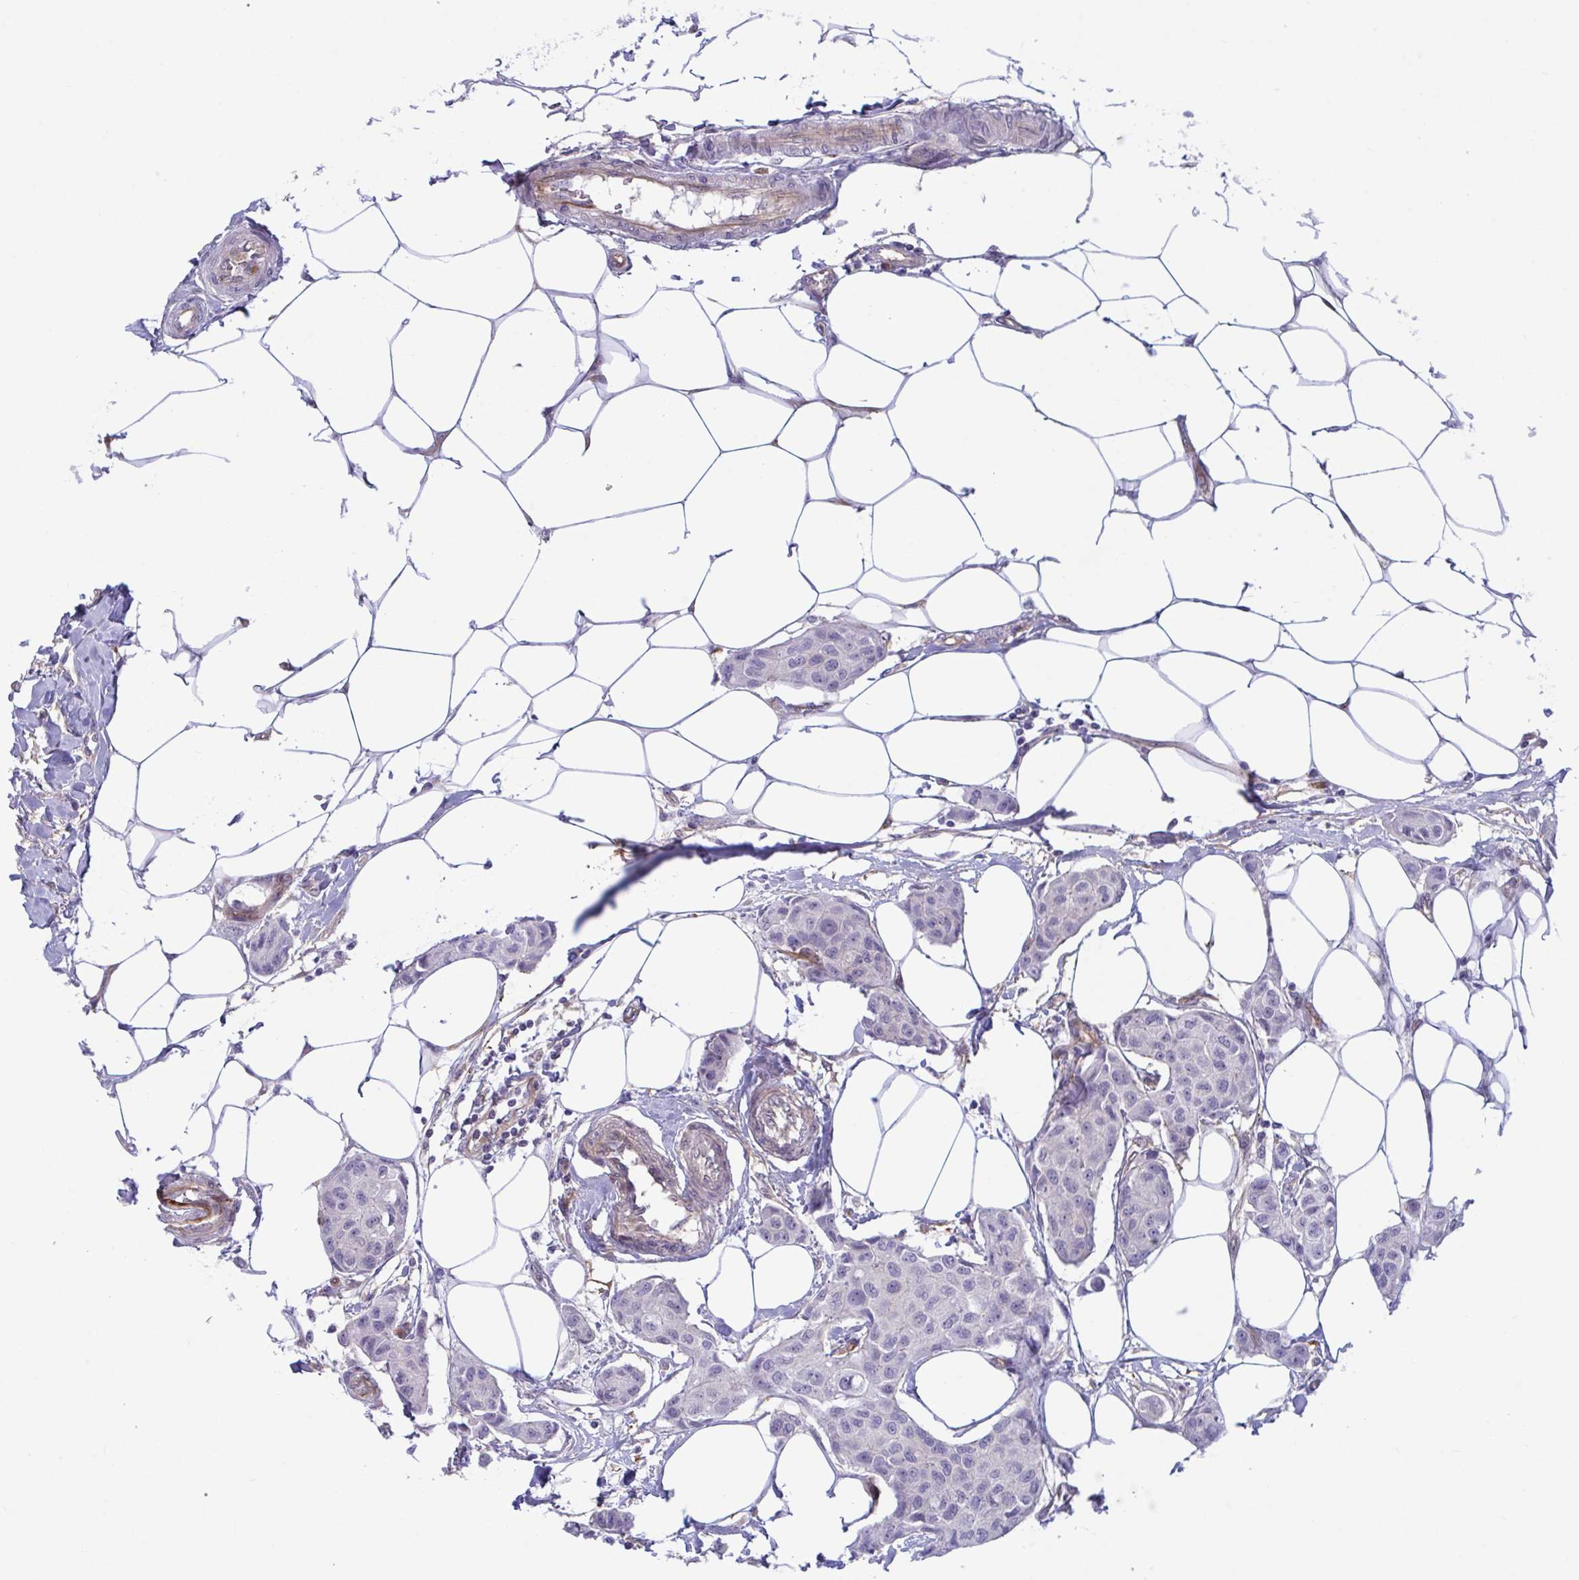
{"staining": {"intensity": "negative", "quantity": "none", "location": "none"}, "tissue": "breast cancer", "cell_type": "Tumor cells", "image_type": "cancer", "snomed": [{"axis": "morphology", "description": "Duct carcinoma"}, {"axis": "topography", "description": "Breast"}, {"axis": "topography", "description": "Lymph node"}], "caption": "Immunohistochemistry micrograph of breast cancer stained for a protein (brown), which reveals no staining in tumor cells.", "gene": "PRRT4", "patient": {"sex": "female", "age": 80}}